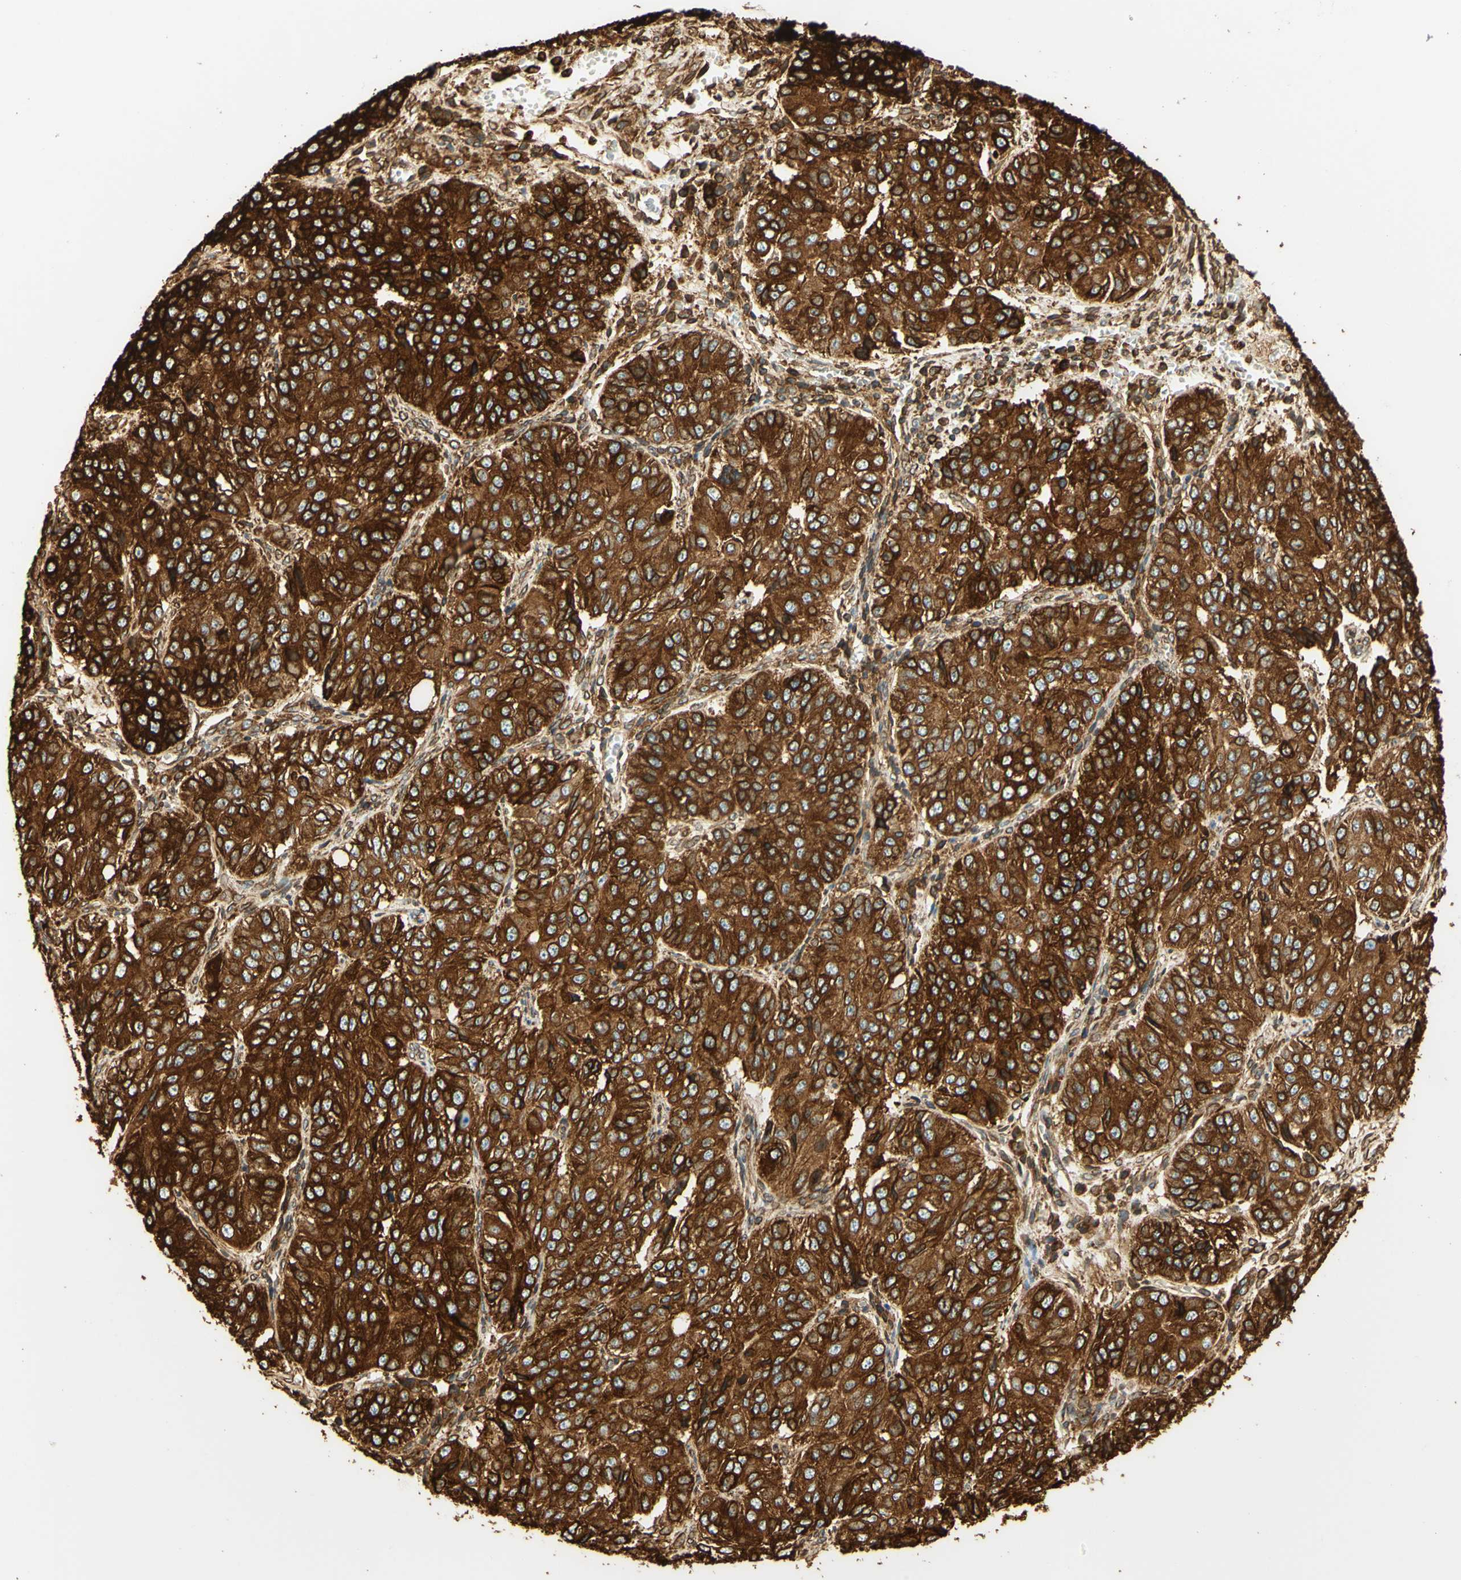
{"staining": {"intensity": "strong", "quantity": ">75%", "location": "cytoplasmic/membranous"}, "tissue": "ovarian cancer", "cell_type": "Tumor cells", "image_type": "cancer", "snomed": [{"axis": "morphology", "description": "Carcinoma, endometroid"}, {"axis": "topography", "description": "Ovary"}], "caption": "Ovarian cancer was stained to show a protein in brown. There is high levels of strong cytoplasmic/membranous expression in approximately >75% of tumor cells.", "gene": "CANX", "patient": {"sex": "female", "age": 51}}